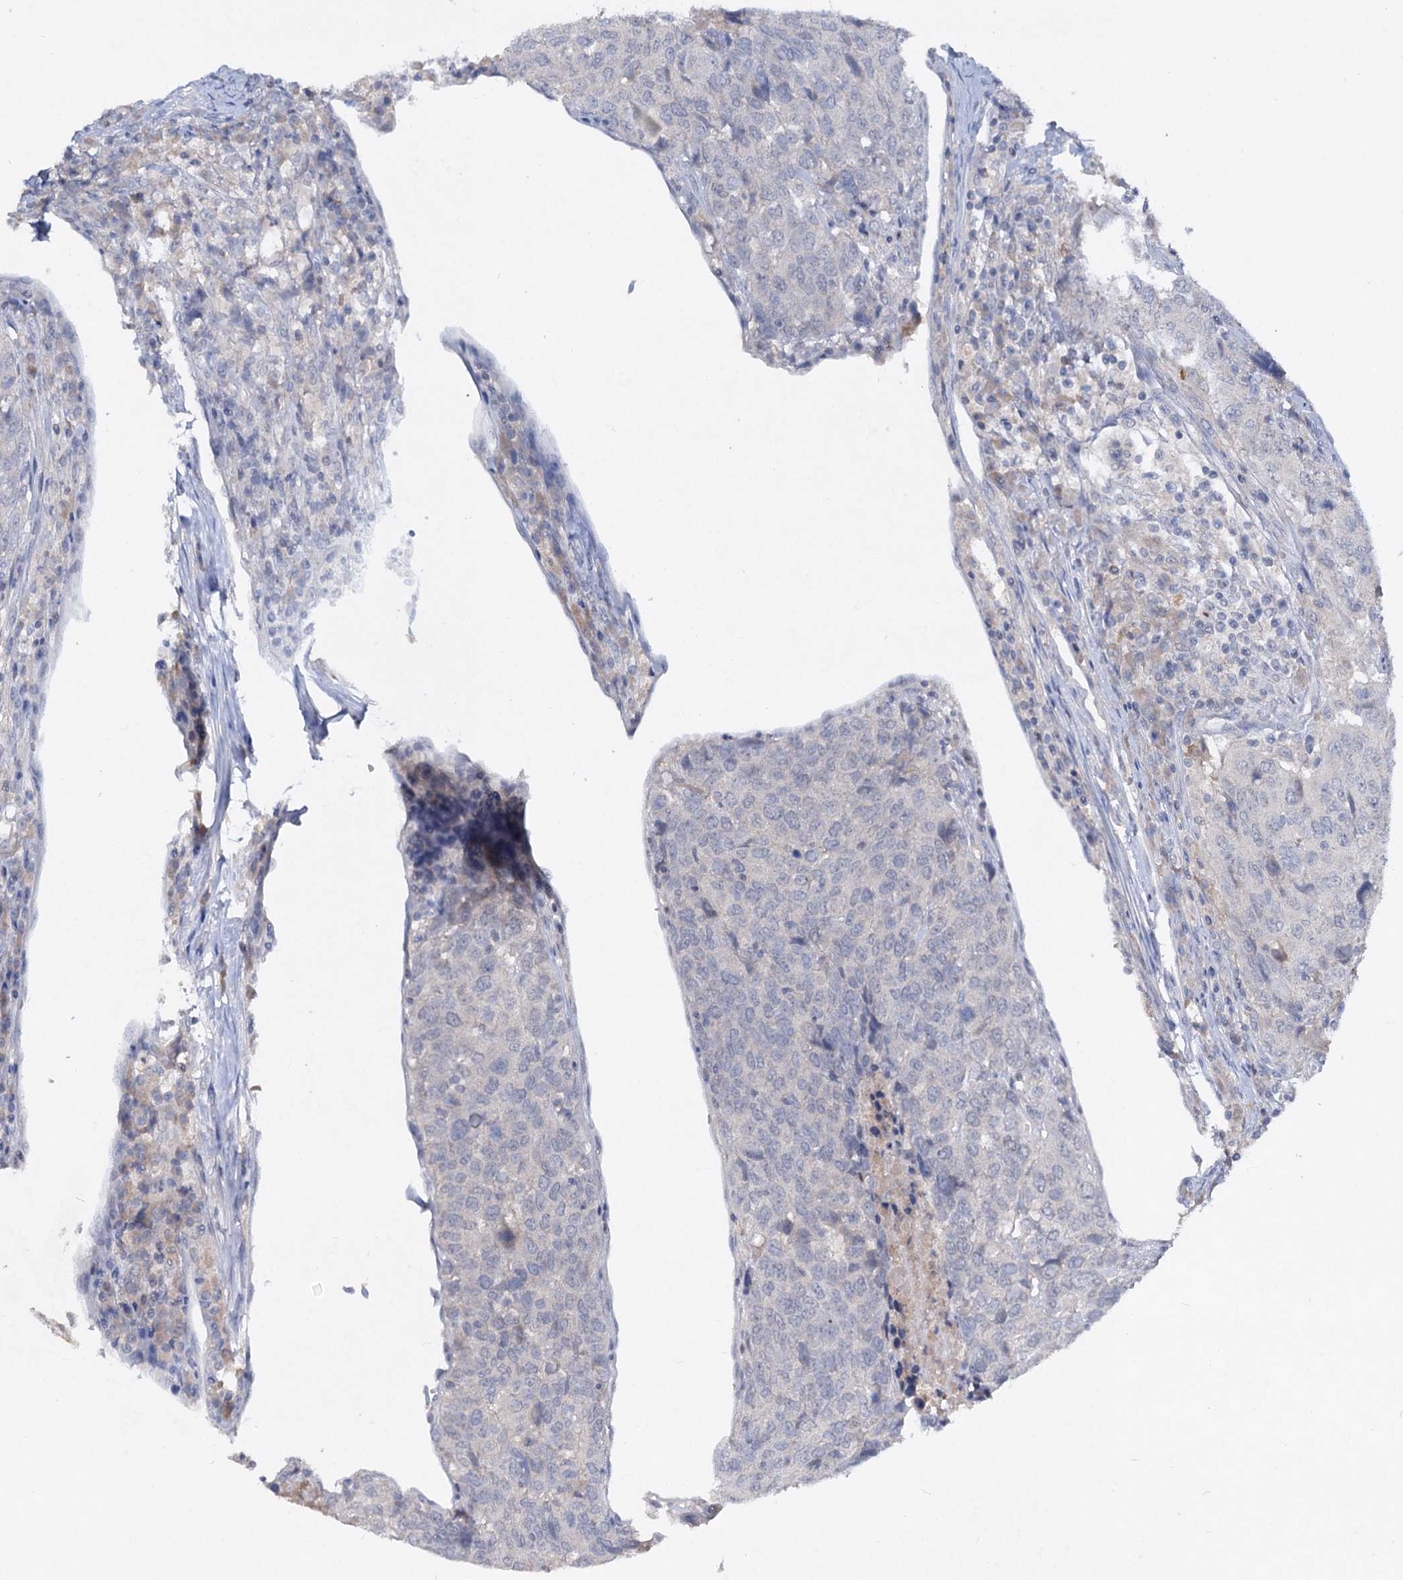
{"staining": {"intensity": "negative", "quantity": "none", "location": "none"}, "tissue": "head and neck cancer", "cell_type": "Tumor cells", "image_type": "cancer", "snomed": [{"axis": "morphology", "description": "Squamous cell carcinoma, NOS"}, {"axis": "topography", "description": "Head-Neck"}], "caption": "Photomicrograph shows no significant protein positivity in tumor cells of head and neck squamous cell carcinoma. The staining is performed using DAB brown chromogen with nuclei counter-stained in using hematoxylin.", "gene": "ATP4A", "patient": {"sex": "male", "age": 66}}